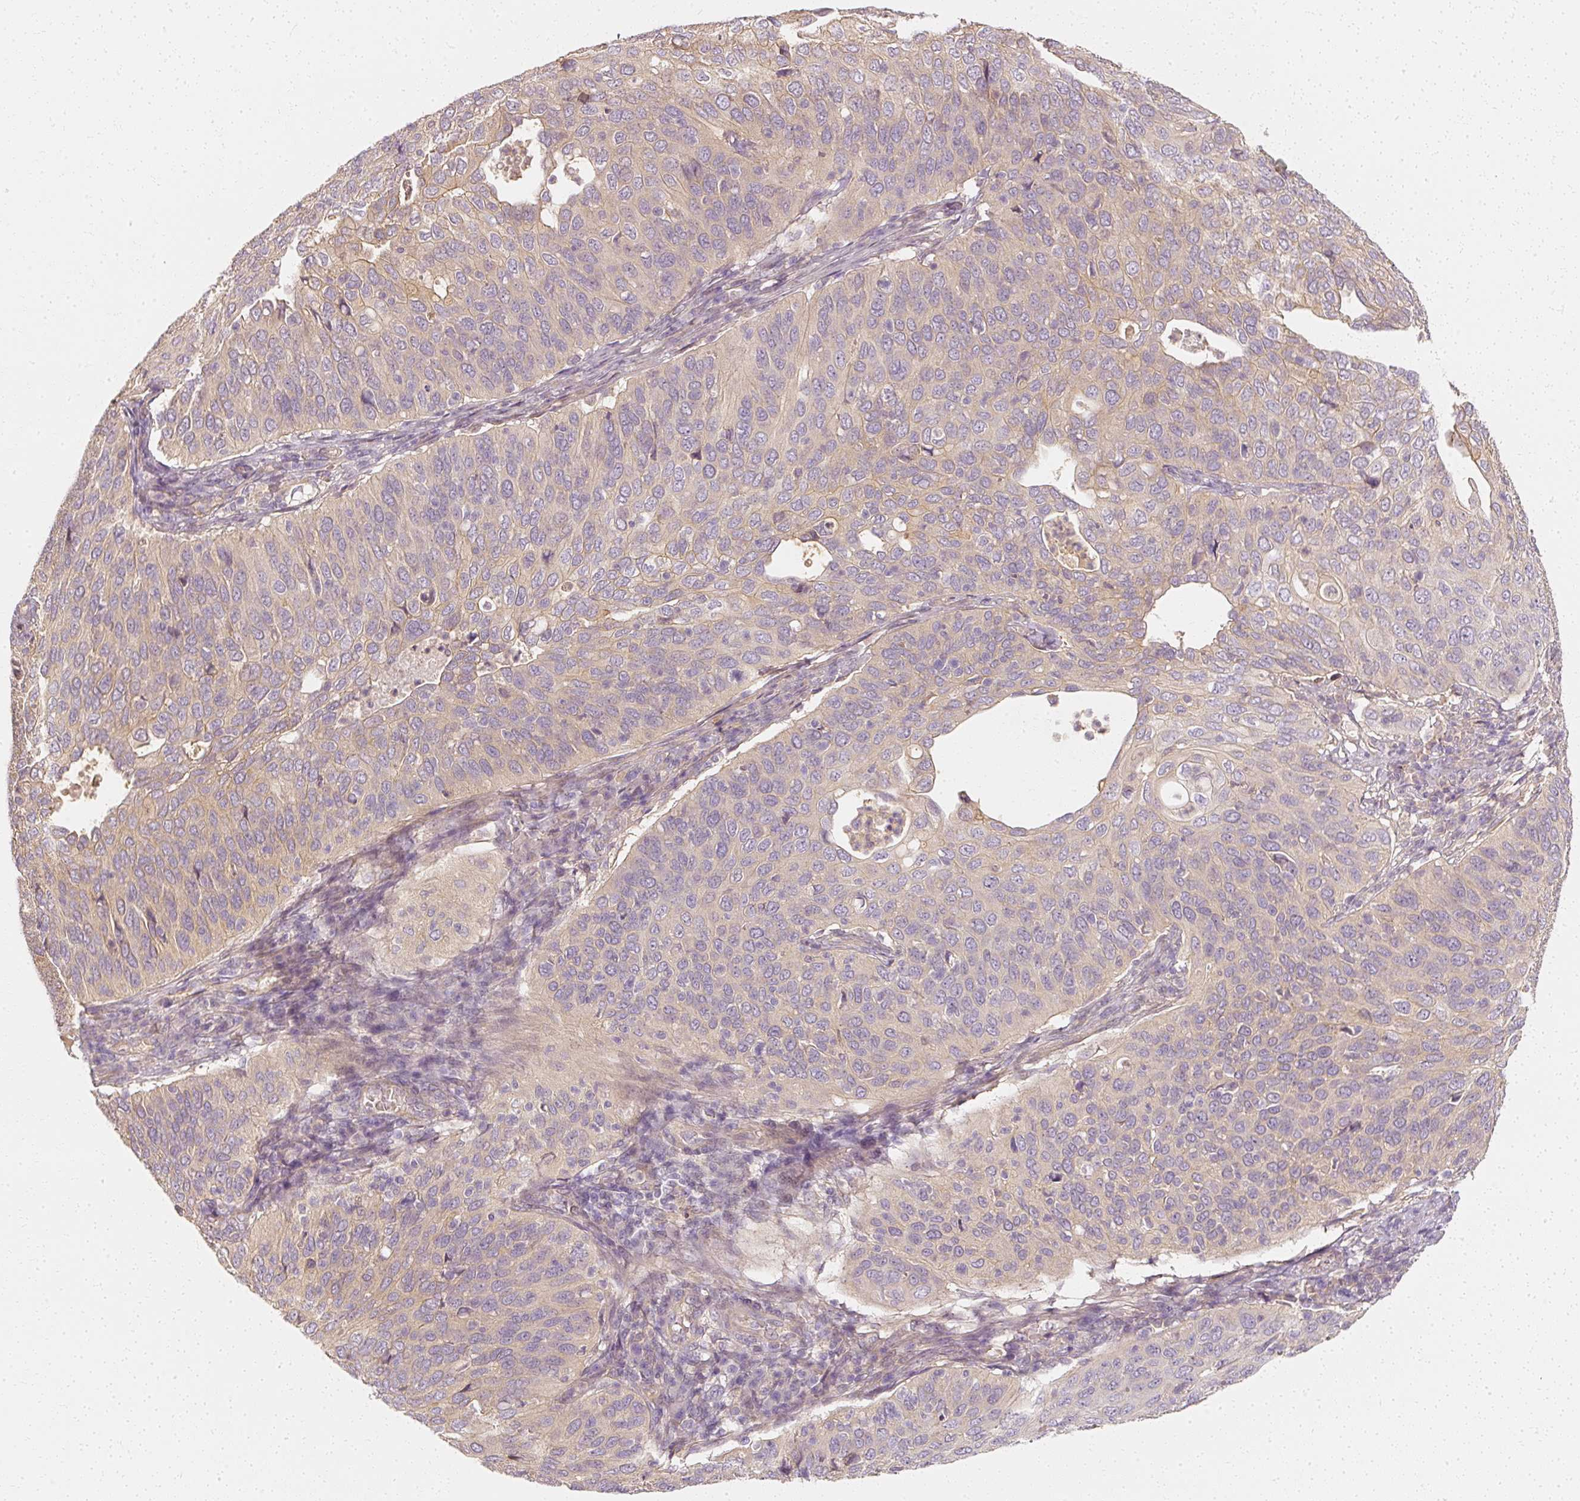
{"staining": {"intensity": "weak", "quantity": "<25%", "location": "cytoplasmic/membranous"}, "tissue": "cervical cancer", "cell_type": "Tumor cells", "image_type": "cancer", "snomed": [{"axis": "morphology", "description": "Squamous cell carcinoma, NOS"}, {"axis": "topography", "description": "Cervix"}], "caption": "The micrograph exhibits no staining of tumor cells in cervical cancer.", "gene": "GNAQ", "patient": {"sex": "female", "age": 36}}